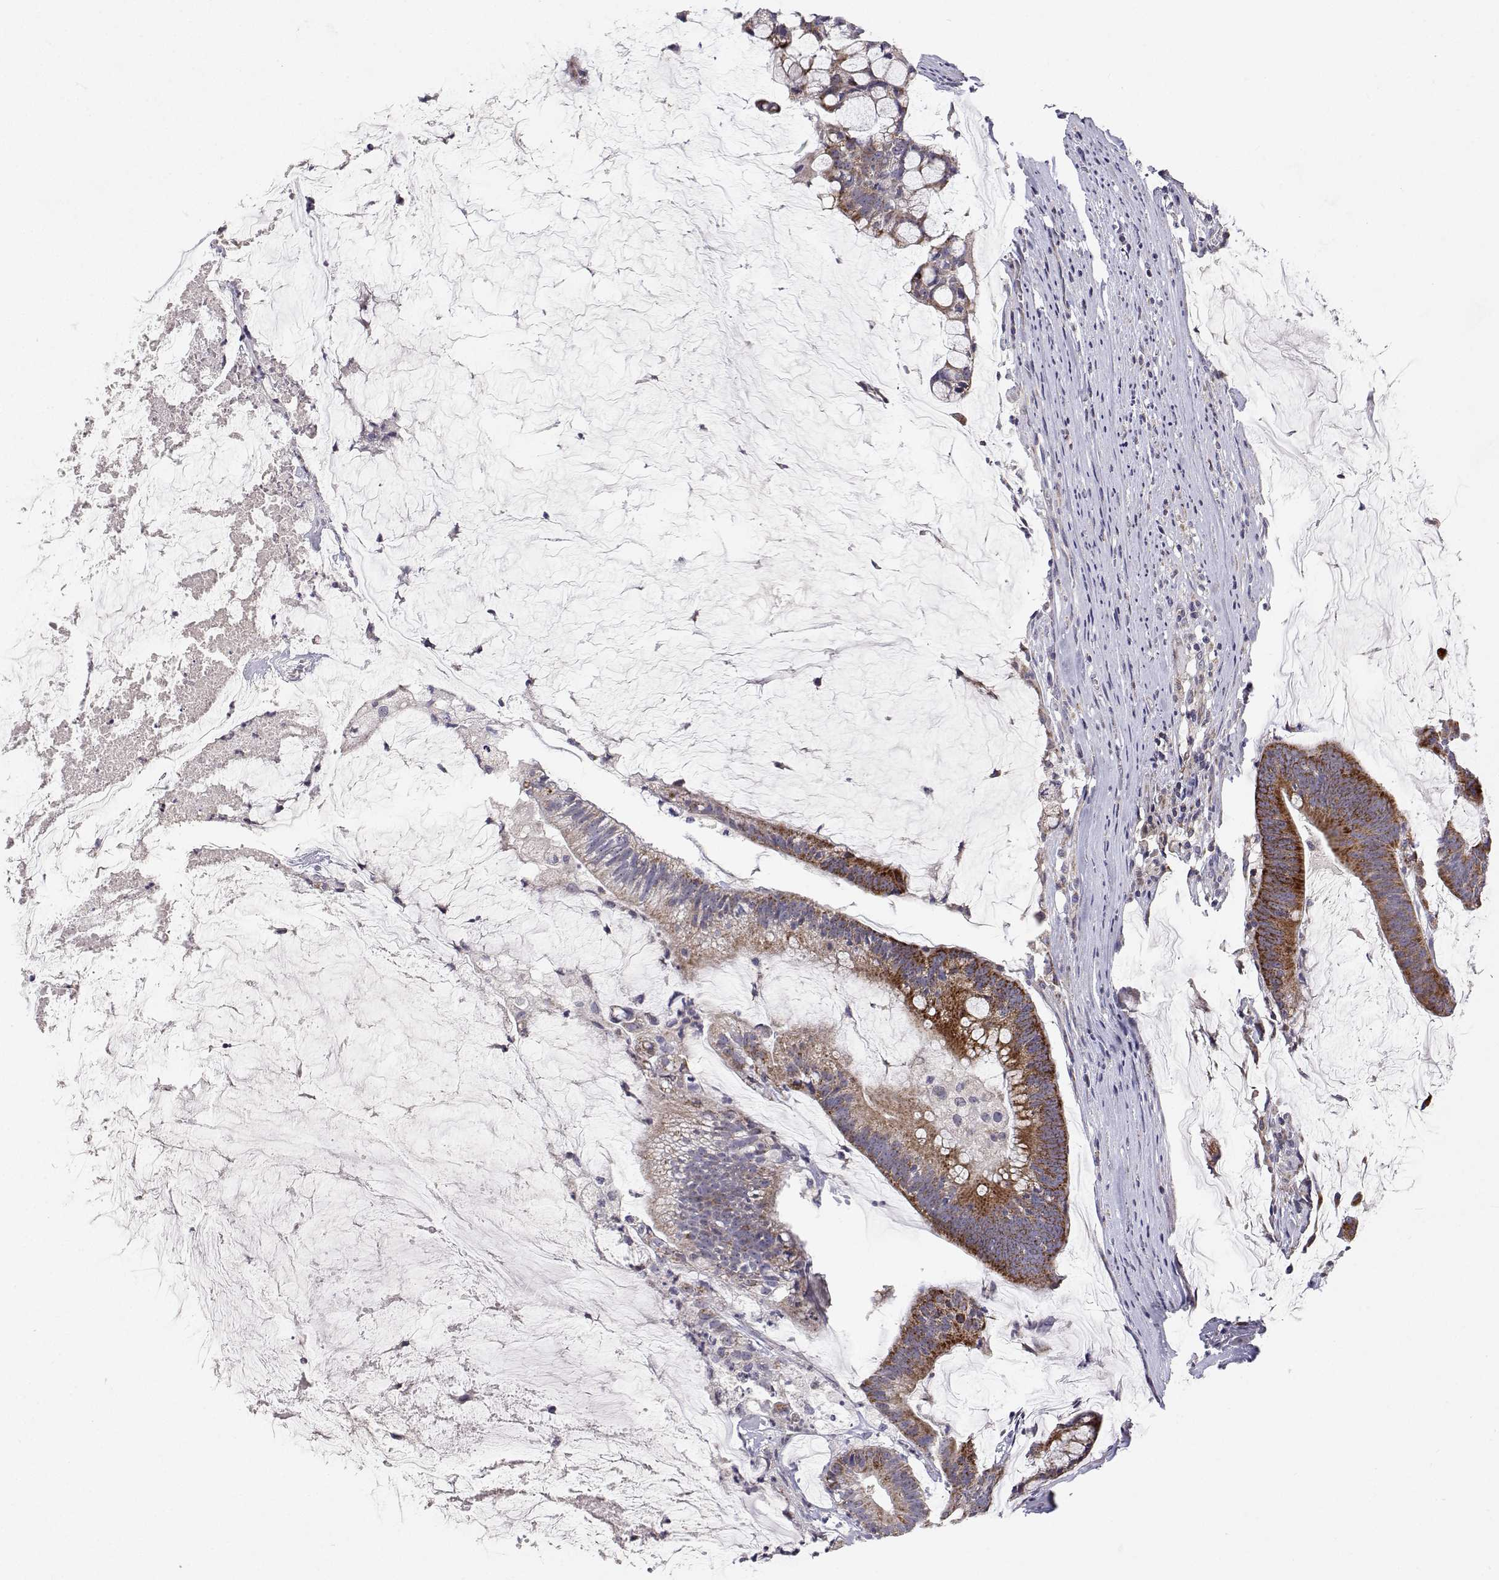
{"staining": {"intensity": "moderate", "quantity": ">75%", "location": "cytoplasmic/membranous"}, "tissue": "colorectal cancer", "cell_type": "Tumor cells", "image_type": "cancer", "snomed": [{"axis": "morphology", "description": "Adenocarcinoma, NOS"}, {"axis": "topography", "description": "Colon"}], "caption": "Immunohistochemistry (IHC) (DAB (3,3'-diaminobenzidine)) staining of human colorectal cancer (adenocarcinoma) demonstrates moderate cytoplasmic/membranous protein positivity in approximately >75% of tumor cells.", "gene": "MRPL3", "patient": {"sex": "male", "age": 62}}